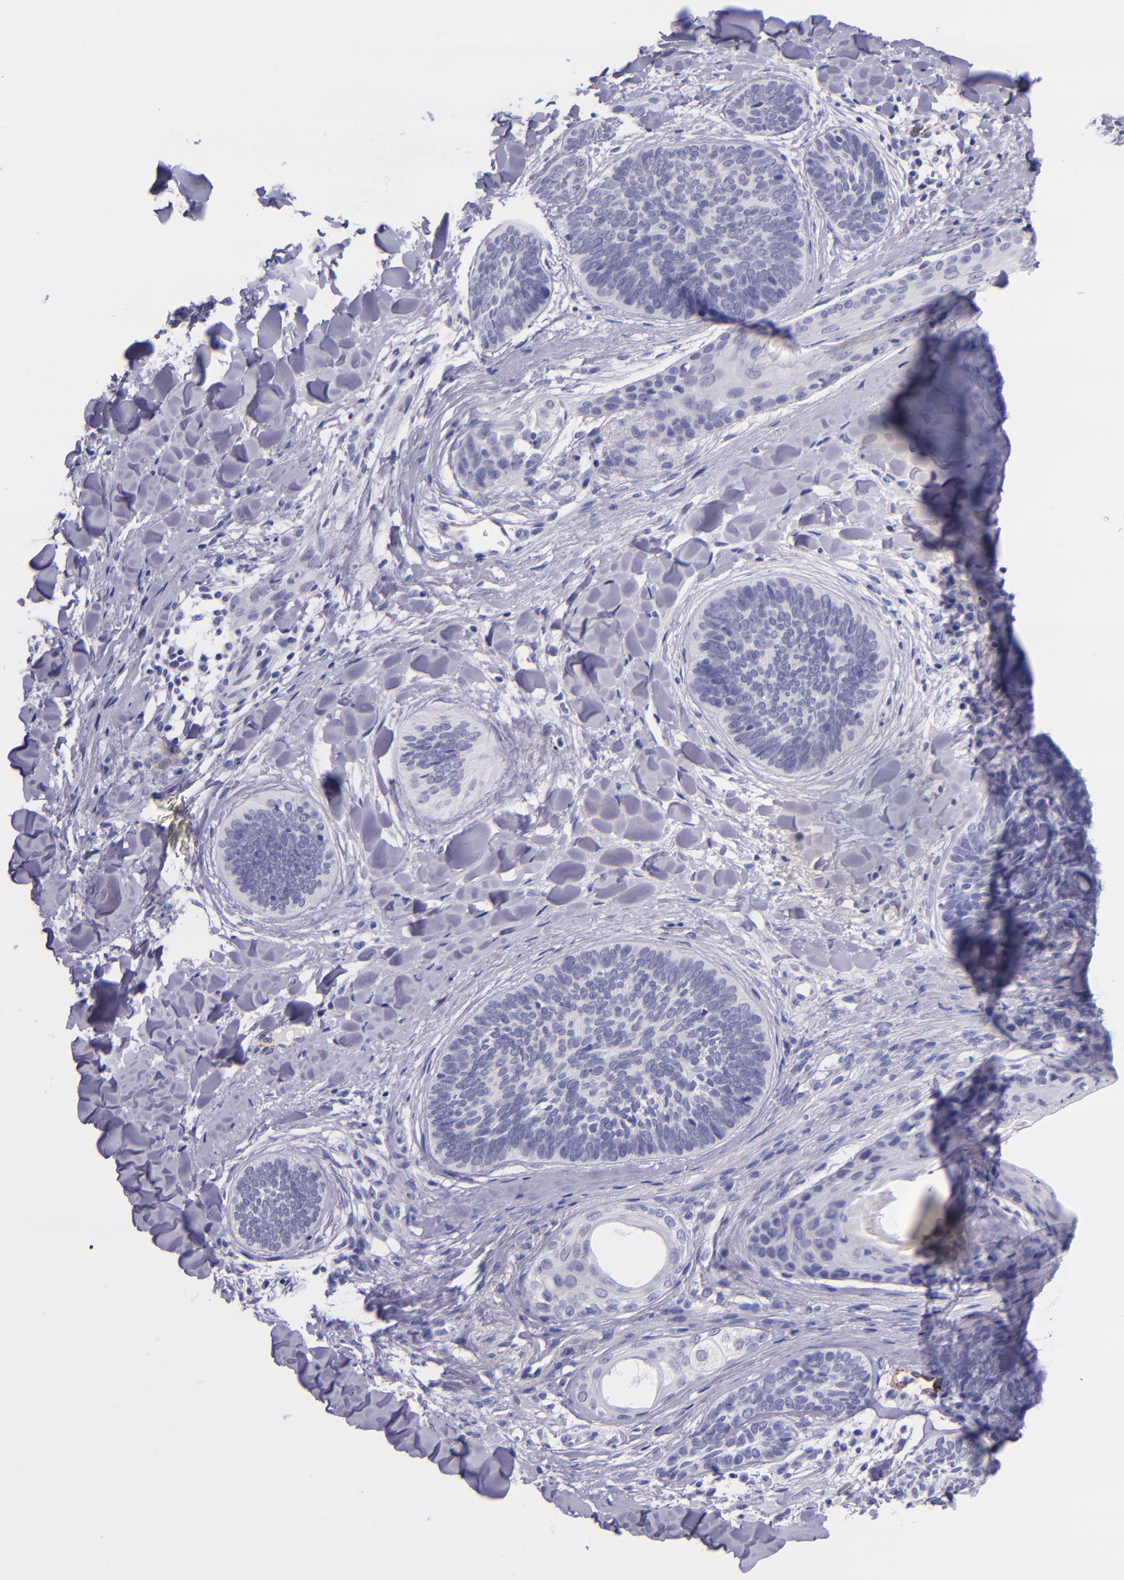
{"staining": {"intensity": "negative", "quantity": "none", "location": "none"}, "tissue": "skin cancer", "cell_type": "Tumor cells", "image_type": "cancer", "snomed": [{"axis": "morphology", "description": "Basal cell carcinoma"}, {"axis": "topography", "description": "Skin"}], "caption": "A photomicrograph of human skin basal cell carcinoma is negative for staining in tumor cells.", "gene": "SELE", "patient": {"sex": "female", "age": 81}}